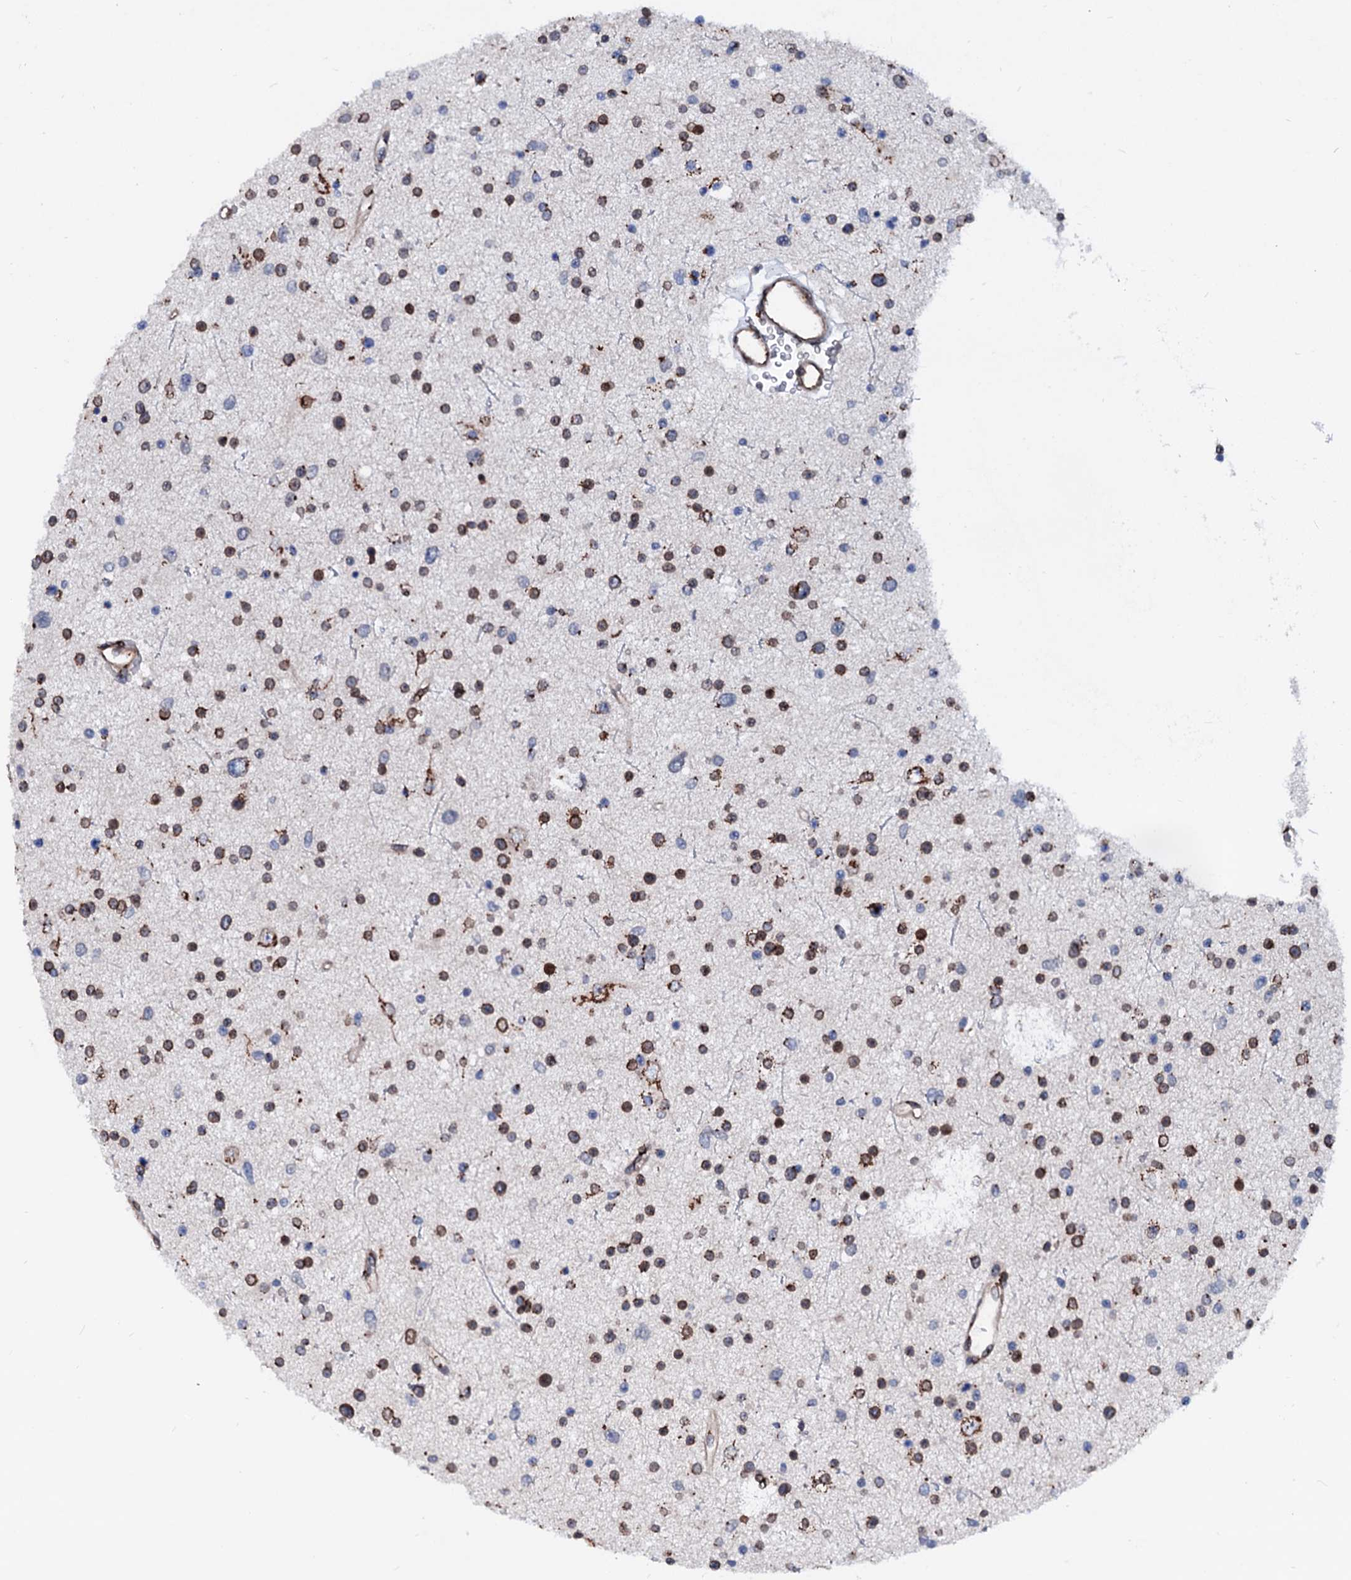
{"staining": {"intensity": "moderate", "quantity": "25%-75%", "location": "cytoplasmic/membranous"}, "tissue": "glioma", "cell_type": "Tumor cells", "image_type": "cancer", "snomed": [{"axis": "morphology", "description": "Glioma, malignant, Low grade"}, {"axis": "topography", "description": "Brain"}], "caption": "Glioma tissue demonstrates moderate cytoplasmic/membranous expression in approximately 25%-75% of tumor cells, visualized by immunohistochemistry. The protein of interest is shown in brown color, while the nuclei are stained blue.", "gene": "TMCO3", "patient": {"sex": "female", "age": 37}}